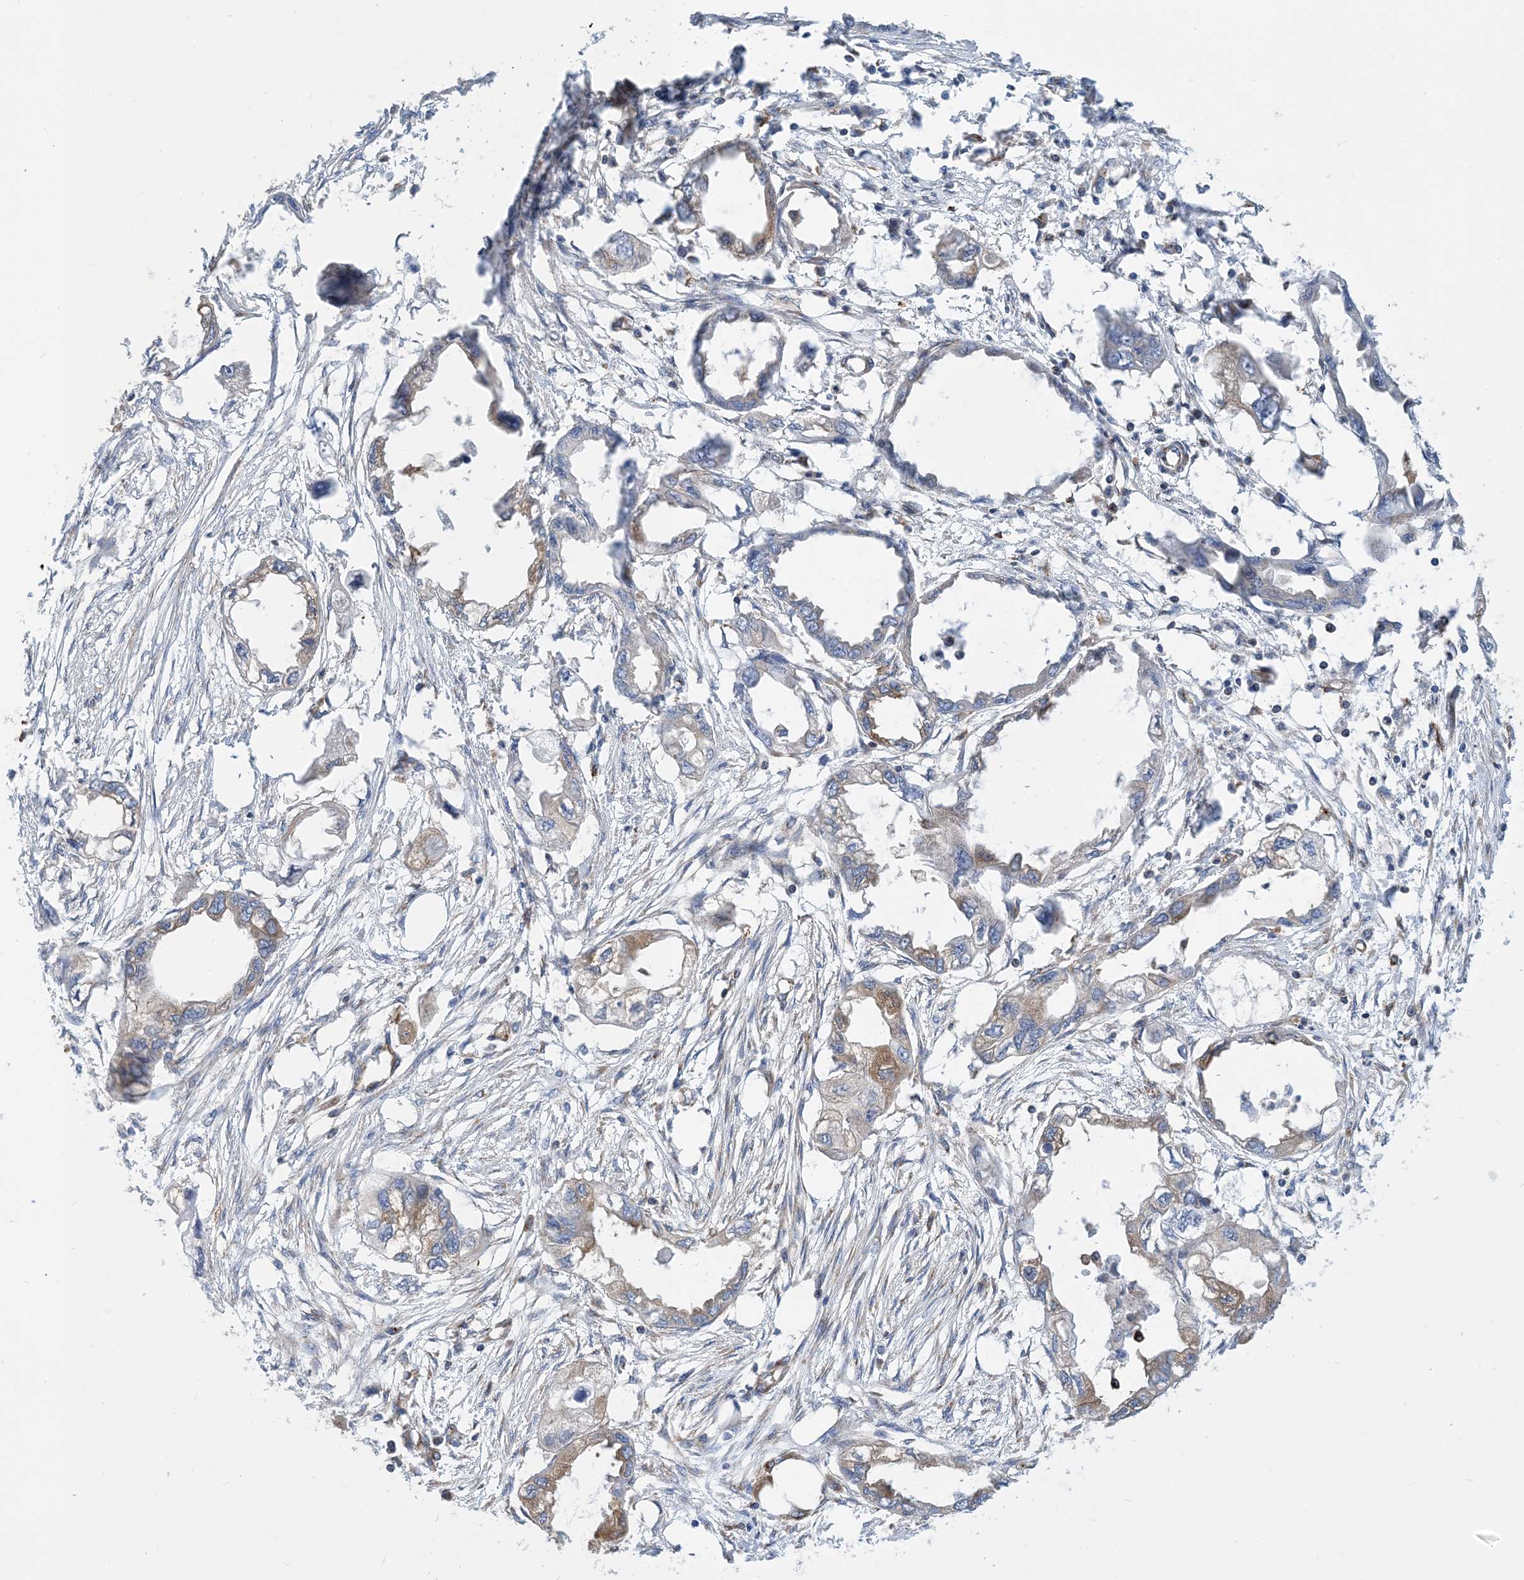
{"staining": {"intensity": "weak", "quantity": "25%-75%", "location": "cytoplasmic/membranous"}, "tissue": "endometrial cancer", "cell_type": "Tumor cells", "image_type": "cancer", "snomed": [{"axis": "morphology", "description": "Adenocarcinoma, NOS"}, {"axis": "morphology", "description": "Adenocarcinoma, metastatic, NOS"}, {"axis": "topography", "description": "Adipose tissue"}, {"axis": "topography", "description": "Endometrium"}], "caption": "A brown stain highlights weak cytoplasmic/membranous staining of a protein in endometrial cancer tumor cells.", "gene": "DYNC1LI1", "patient": {"sex": "female", "age": 67}}